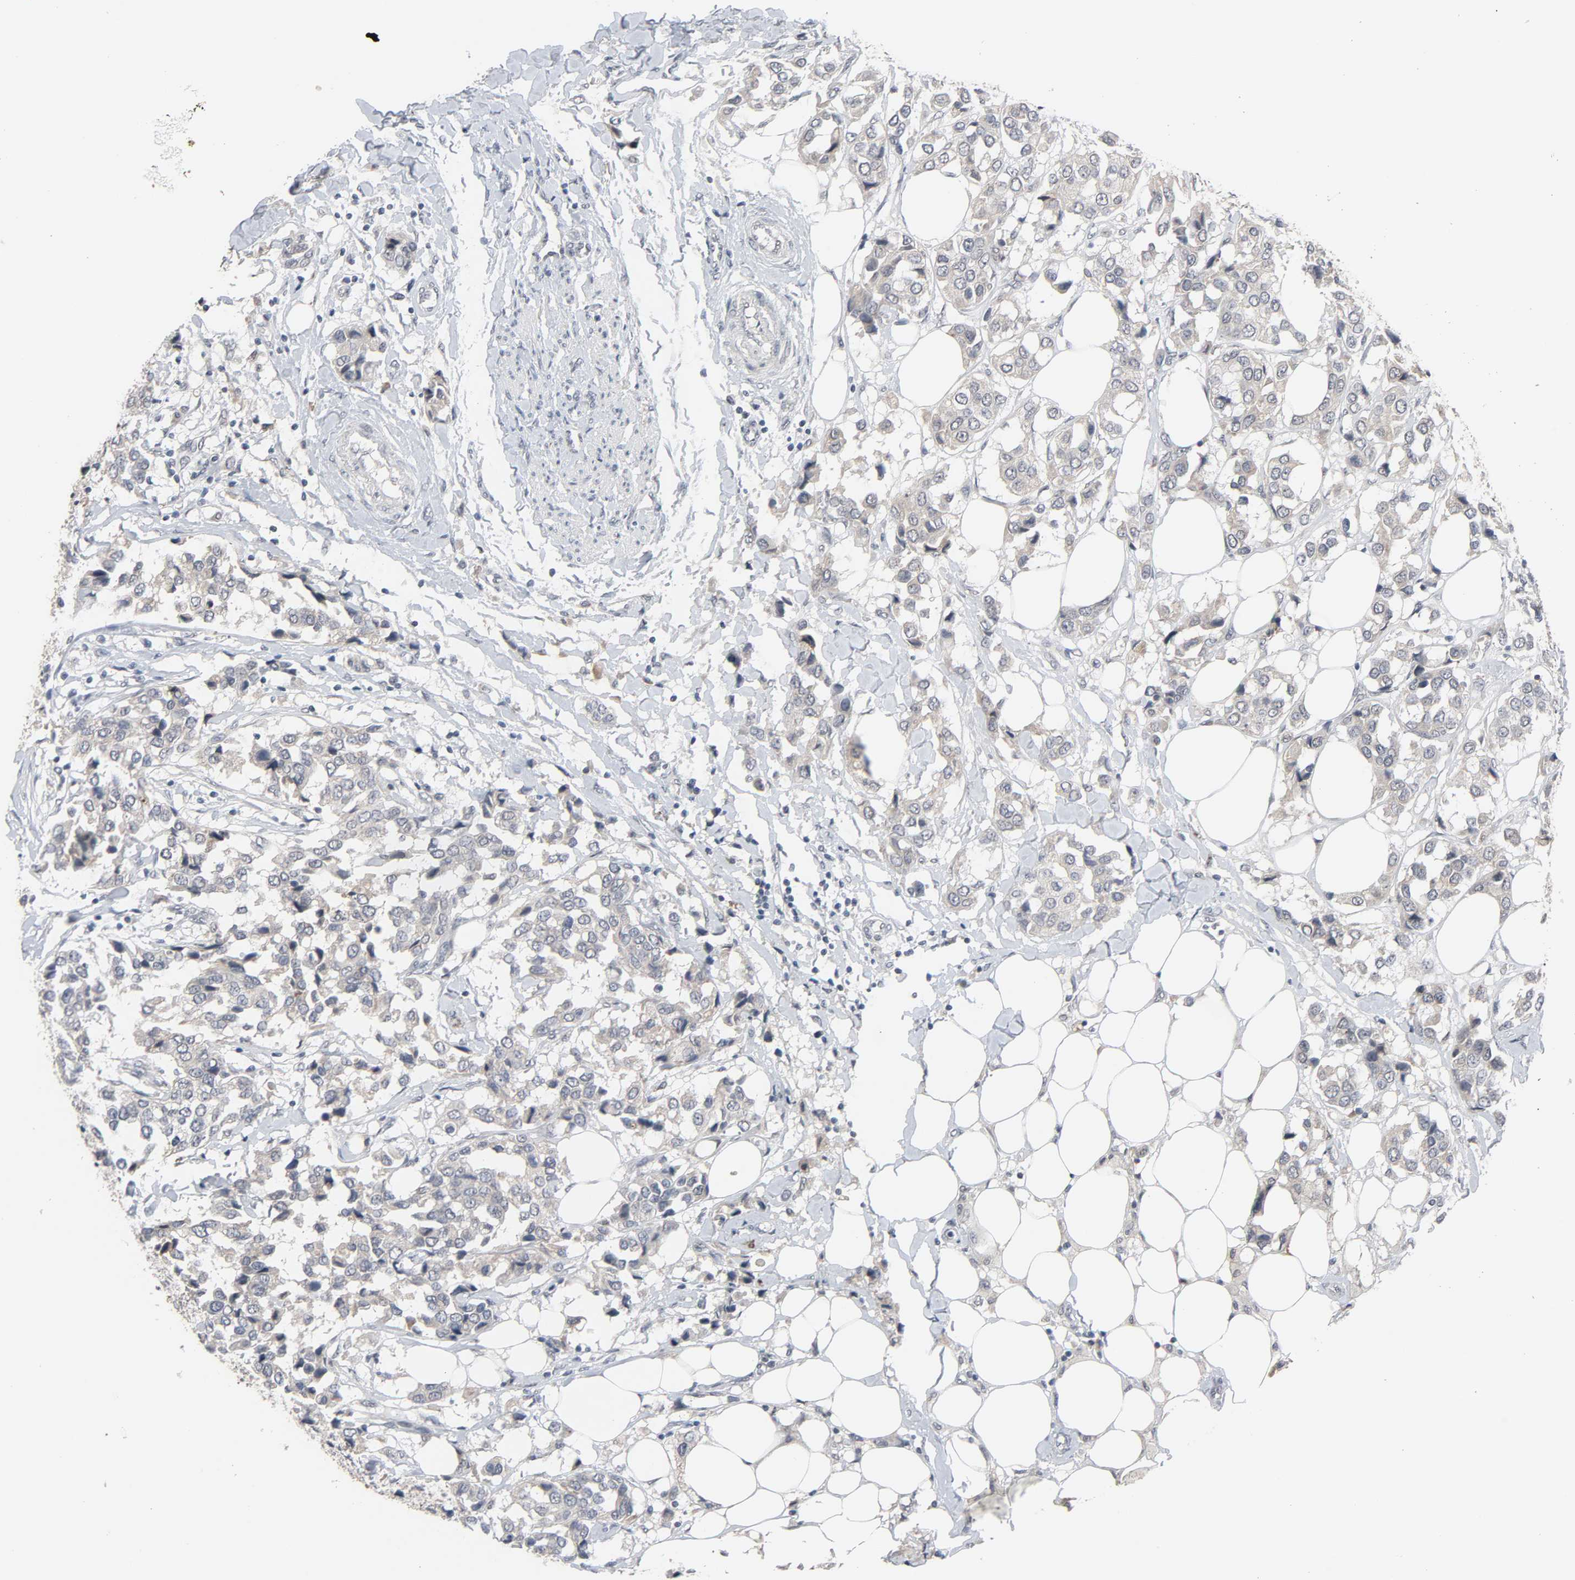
{"staining": {"intensity": "negative", "quantity": "none", "location": "none"}, "tissue": "breast cancer", "cell_type": "Tumor cells", "image_type": "cancer", "snomed": [{"axis": "morphology", "description": "Duct carcinoma"}, {"axis": "topography", "description": "Breast"}], "caption": "Immunohistochemistry (IHC) micrograph of neoplastic tissue: human breast cancer stained with DAB shows no significant protein staining in tumor cells.", "gene": "MT3", "patient": {"sex": "female", "age": 80}}